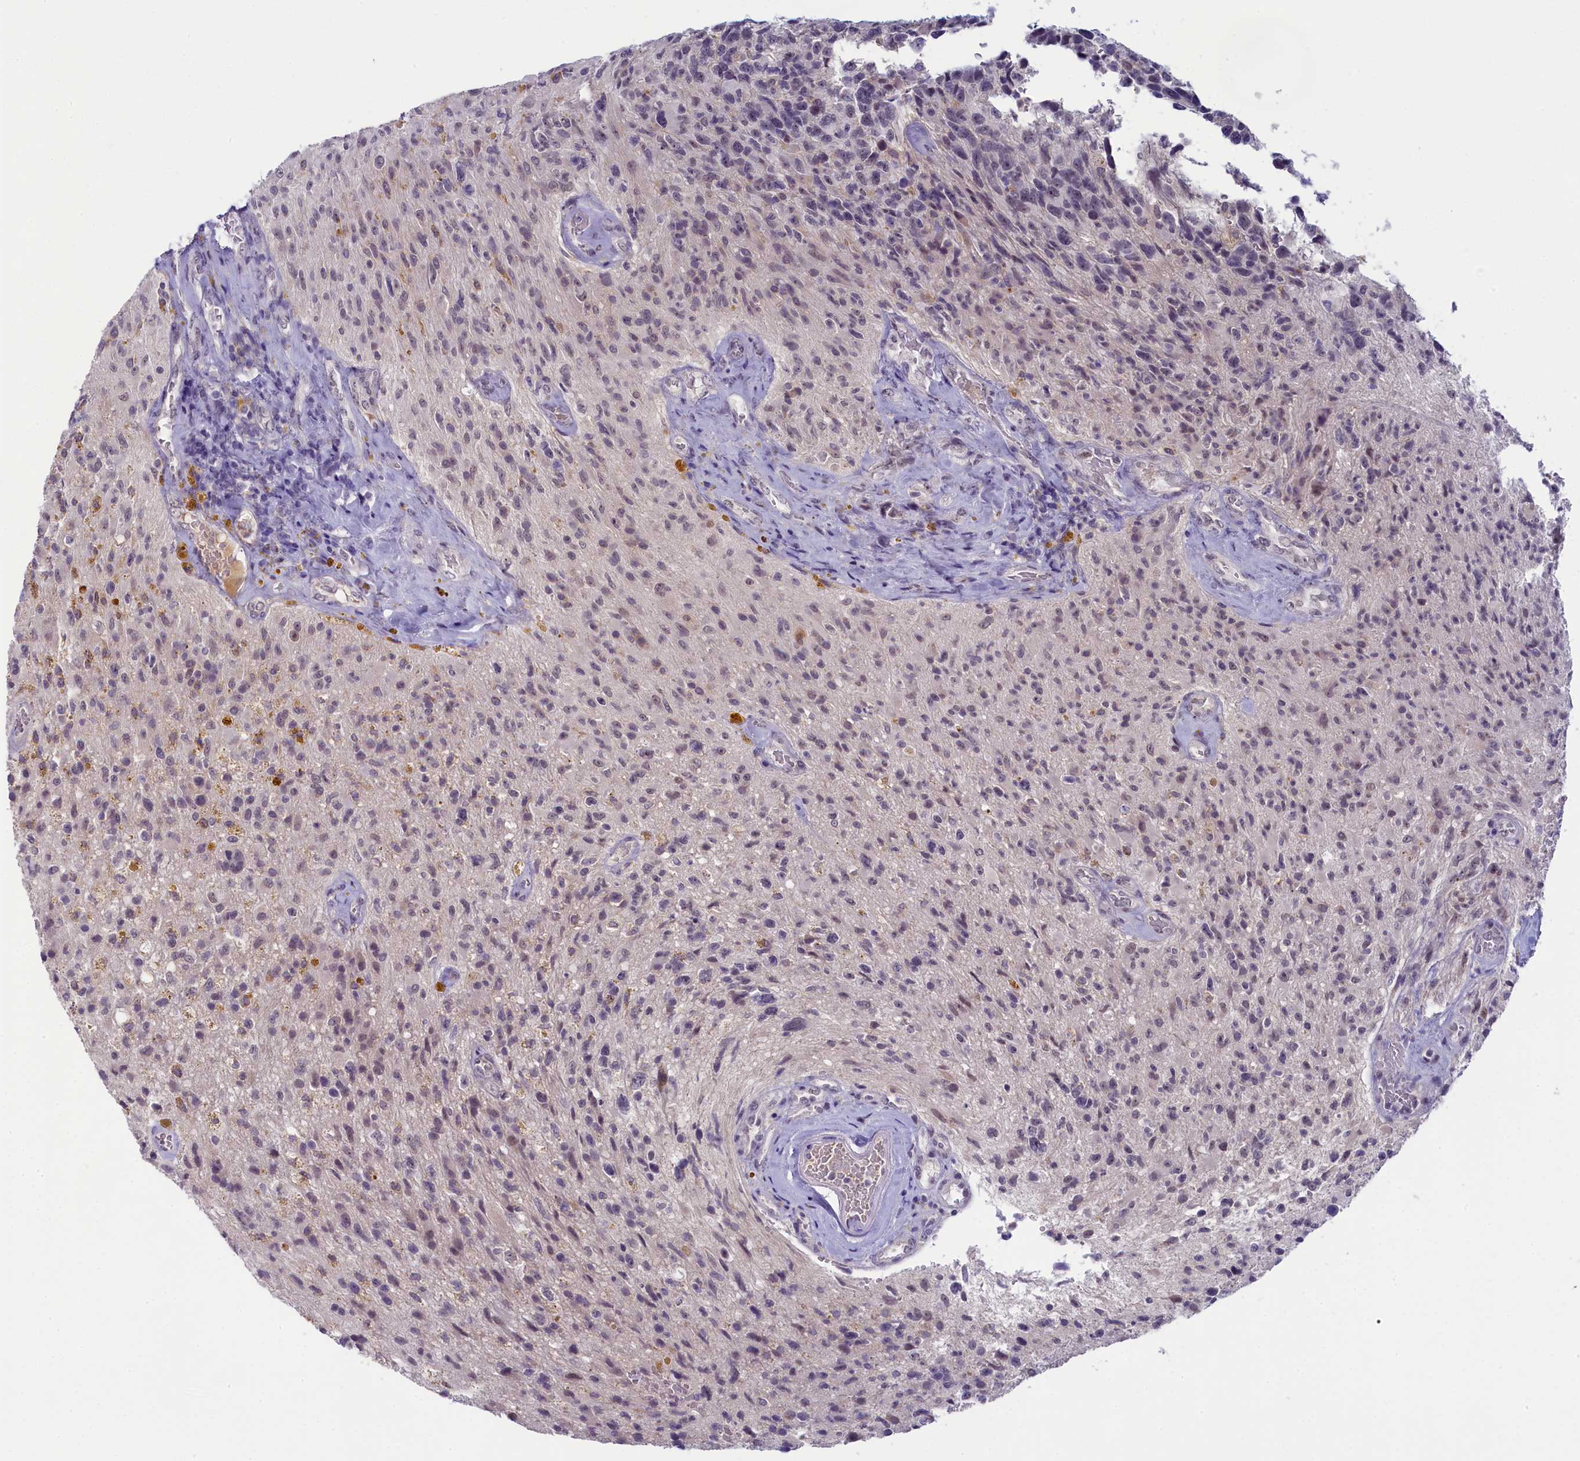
{"staining": {"intensity": "weak", "quantity": "25%-75%", "location": "nuclear"}, "tissue": "glioma", "cell_type": "Tumor cells", "image_type": "cancer", "snomed": [{"axis": "morphology", "description": "Glioma, malignant, High grade"}, {"axis": "topography", "description": "Brain"}], "caption": "Malignant high-grade glioma tissue shows weak nuclear positivity in about 25%-75% of tumor cells, visualized by immunohistochemistry. Immunohistochemistry (ihc) stains the protein in brown and the nuclei are stained blue.", "gene": "CRAMP1", "patient": {"sex": "male", "age": 69}}